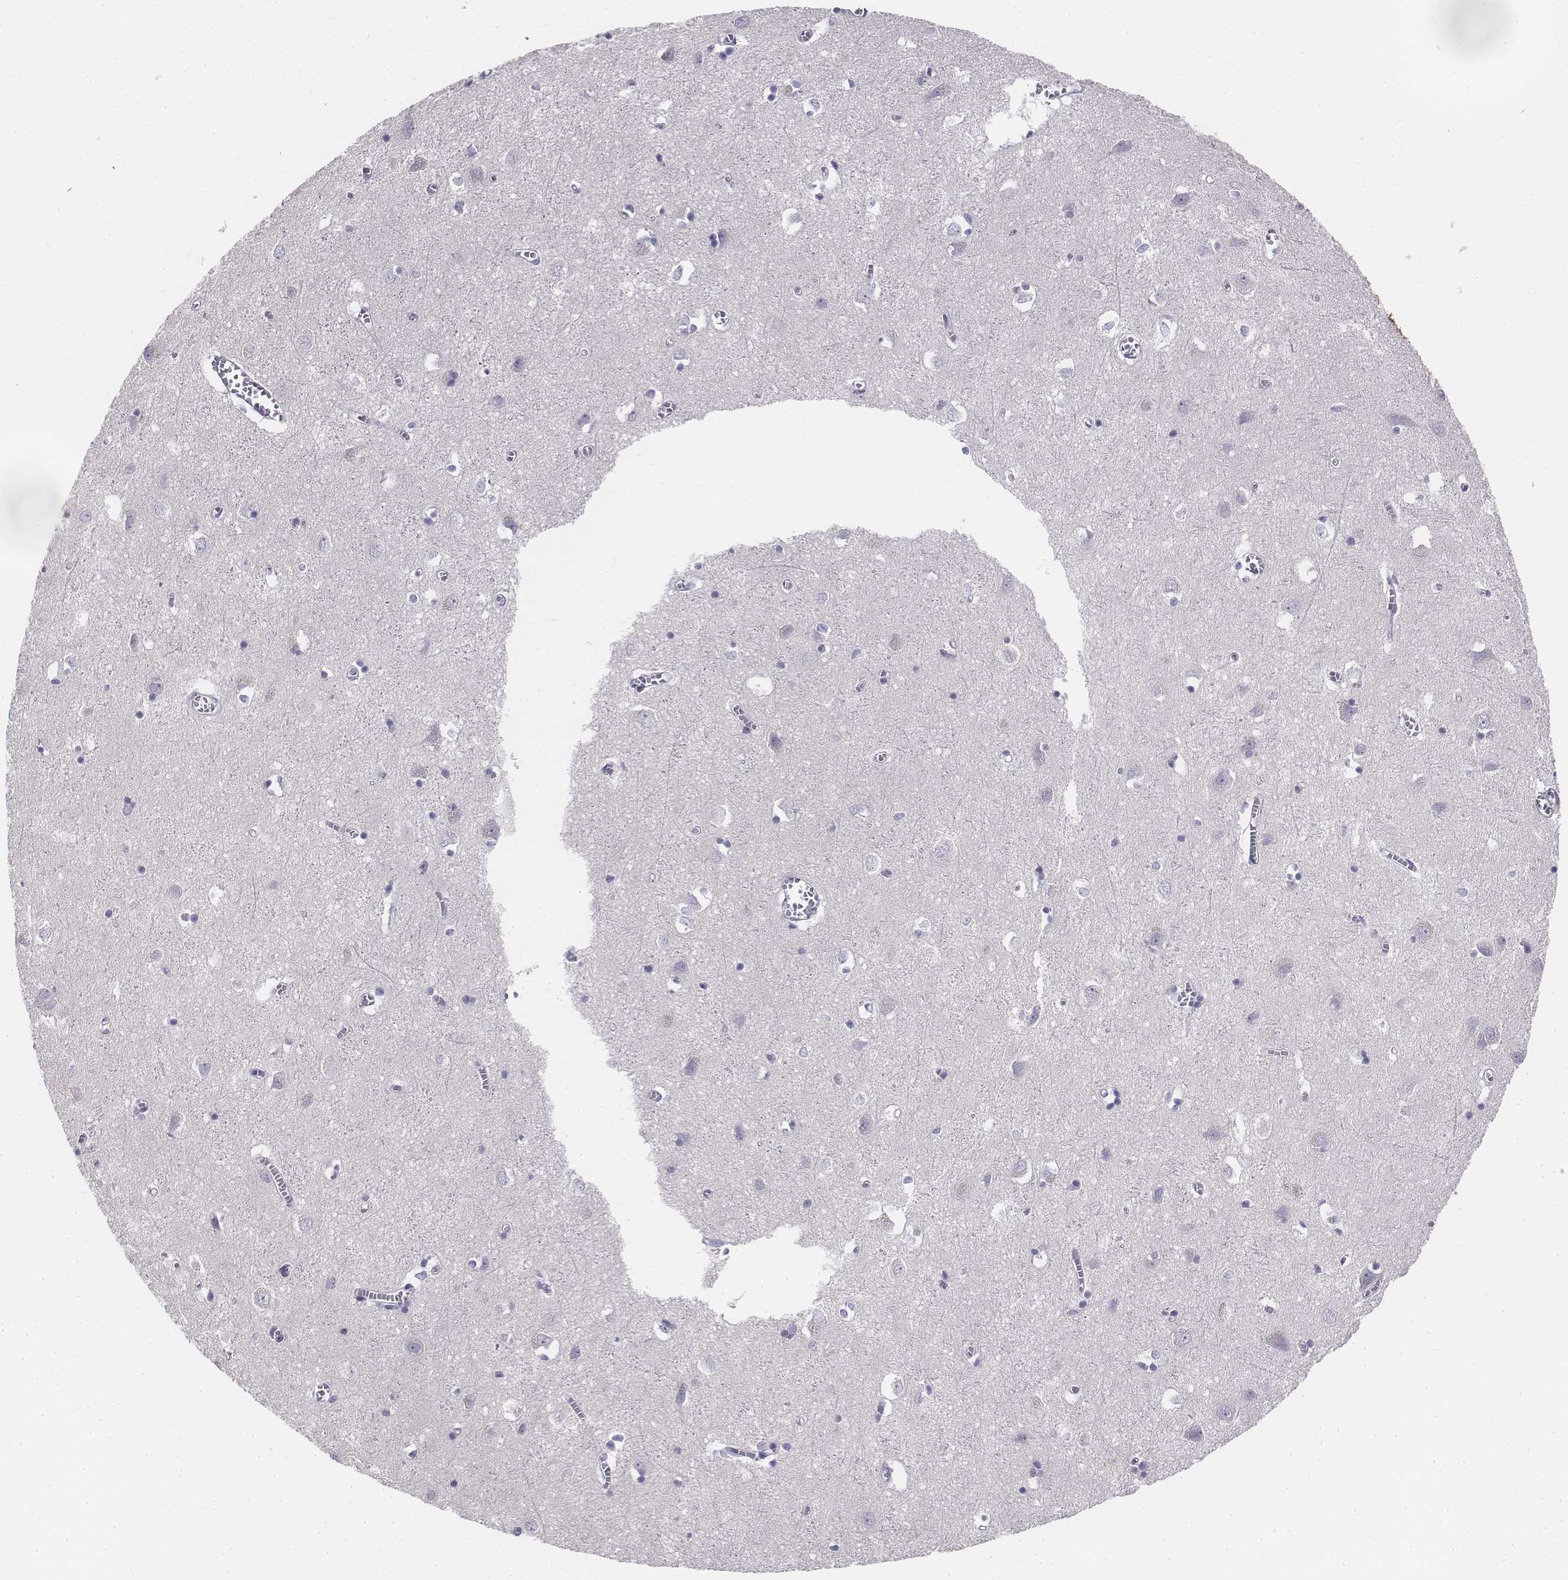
{"staining": {"intensity": "negative", "quantity": "none", "location": "none"}, "tissue": "cerebral cortex", "cell_type": "Endothelial cells", "image_type": "normal", "snomed": [{"axis": "morphology", "description": "Normal tissue, NOS"}, {"axis": "topography", "description": "Cerebral cortex"}], "caption": "A high-resolution photomicrograph shows immunohistochemistry staining of normal cerebral cortex, which demonstrates no significant staining in endothelial cells. (Immunohistochemistry (ihc), brightfield microscopy, high magnification).", "gene": "TH", "patient": {"sex": "male", "age": 70}}